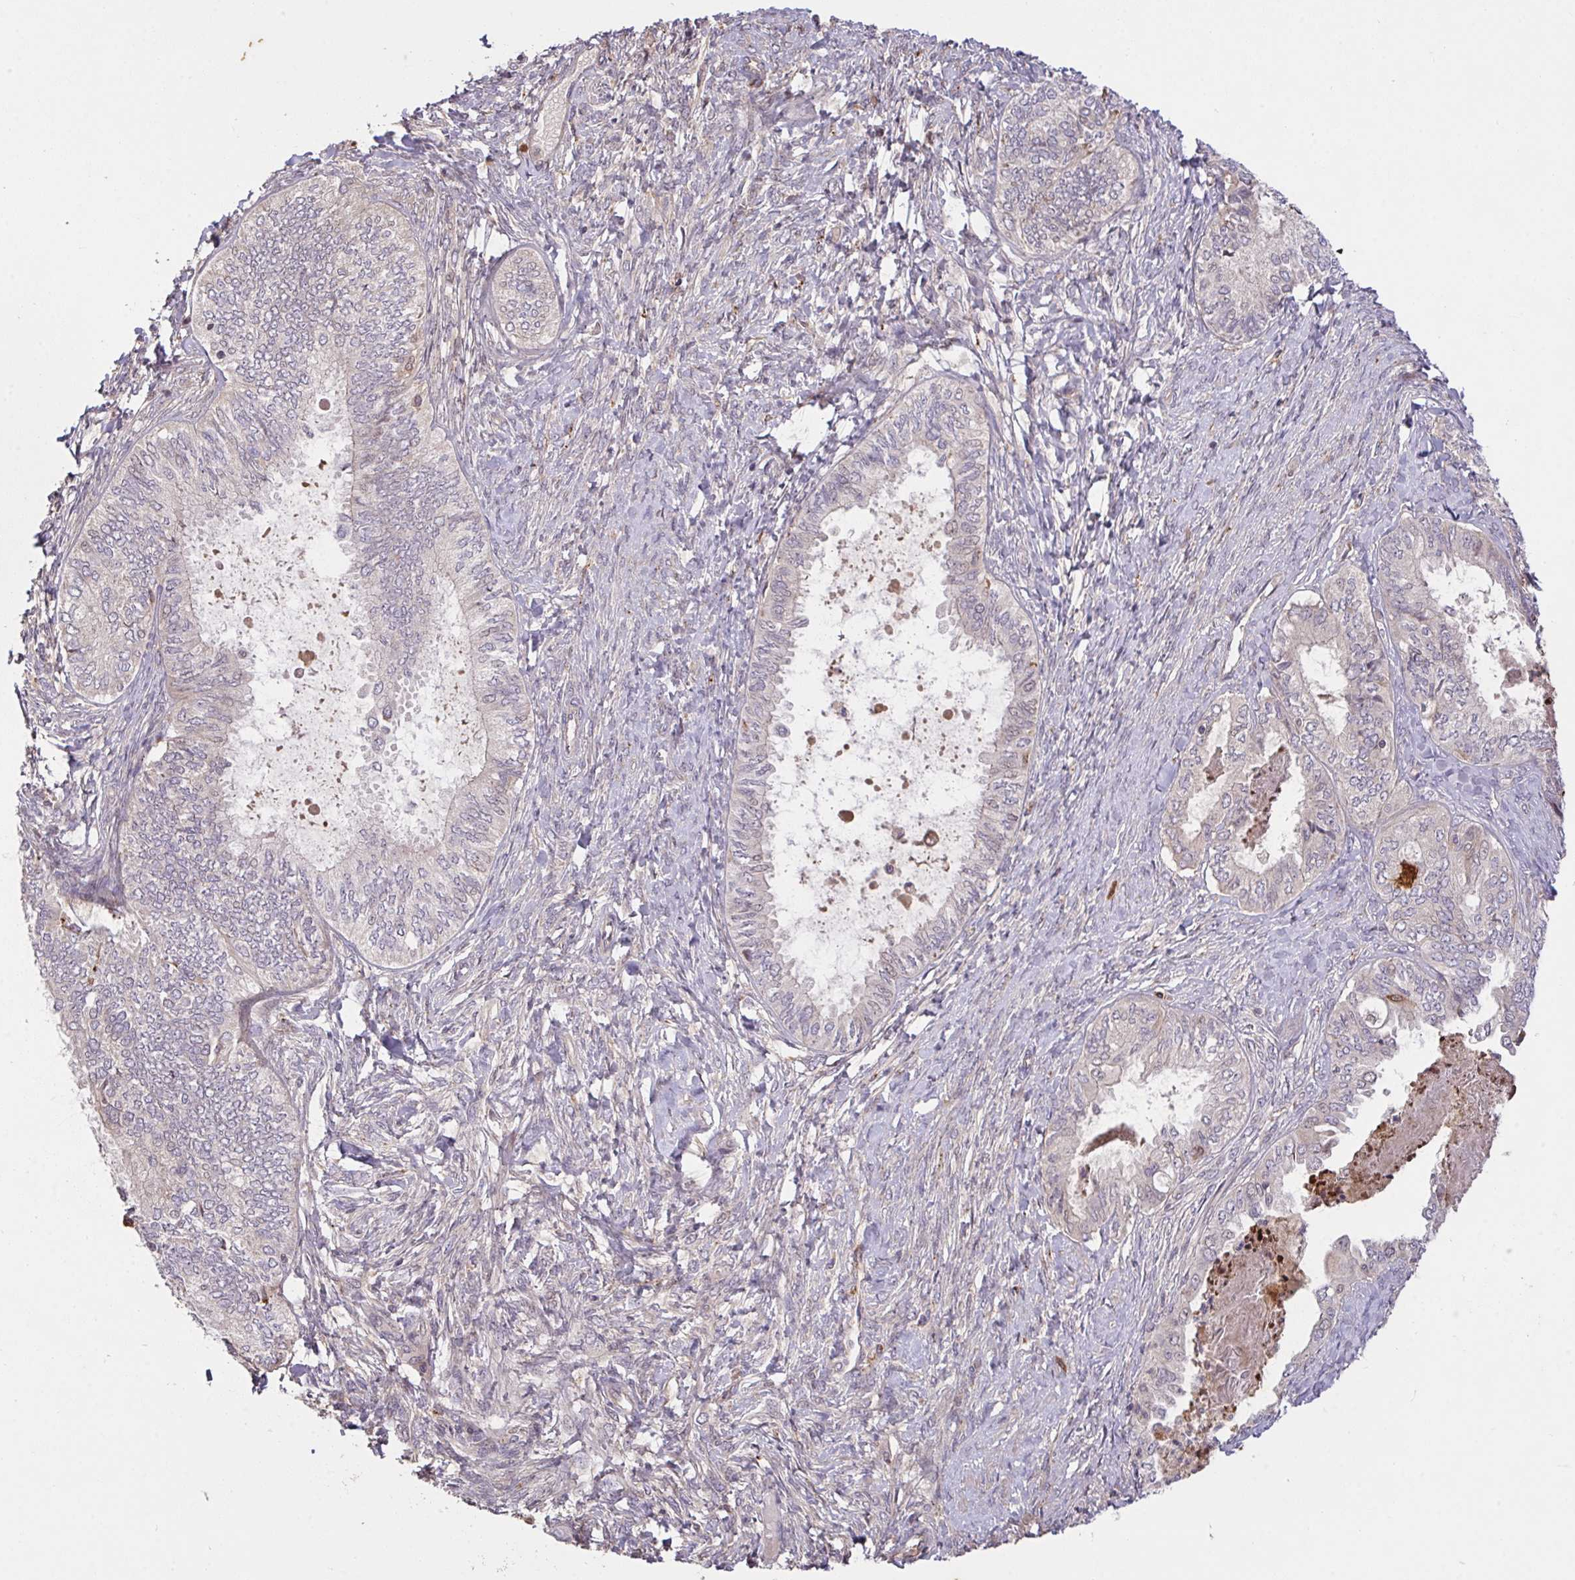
{"staining": {"intensity": "negative", "quantity": "none", "location": "none"}, "tissue": "ovarian cancer", "cell_type": "Tumor cells", "image_type": "cancer", "snomed": [{"axis": "morphology", "description": "Carcinoma, endometroid"}, {"axis": "topography", "description": "Ovary"}], "caption": "An immunohistochemistry photomicrograph of ovarian cancer (endometroid carcinoma) is shown. There is no staining in tumor cells of ovarian cancer (endometroid carcinoma).", "gene": "FCER1A", "patient": {"sex": "female", "age": 70}}